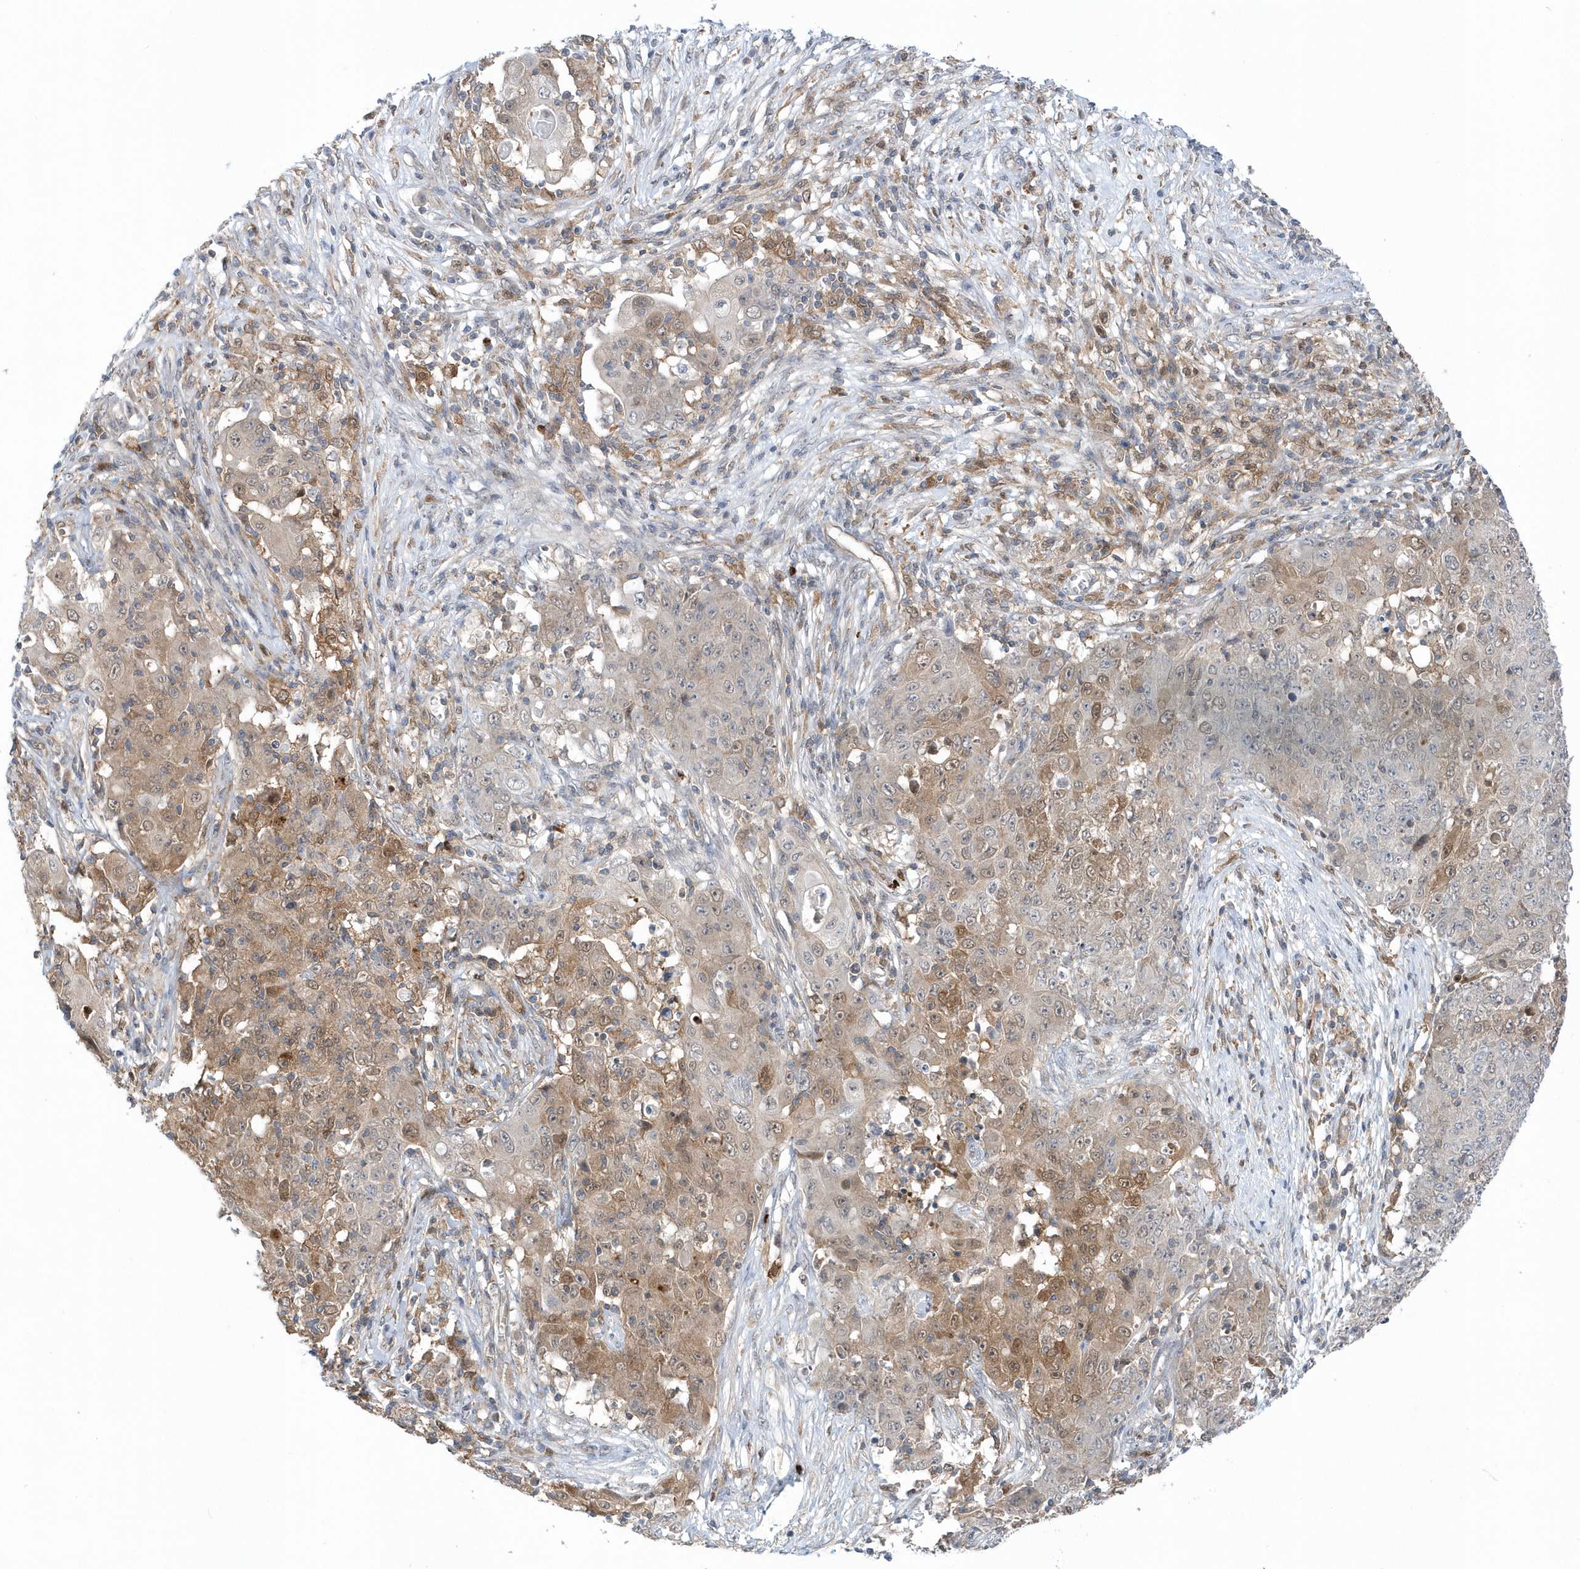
{"staining": {"intensity": "moderate", "quantity": "<25%", "location": "cytoplasmic/membranous"}, "tissue": "ovarian cancer", "cell_type": "Tumor cells", "image_type": "cancer", "snomed": [{"axis": "morphology", "description": "Carcinoma, endometroid"}, {"axis": "topography", "description": "Ovary"}], "caption": "IHC histopathology image of neoplastic tissue: human ovarian endometroid carcinoma stained using immunohistochemistry displays low levels of moderate protein expression localized specifically in the cytoplasmic/membranous of tumor cells, appearing as a cytoplasmic/membranous brown color.", "gene": "RNF7", "patient": {"sex": "female", "age": 42}}